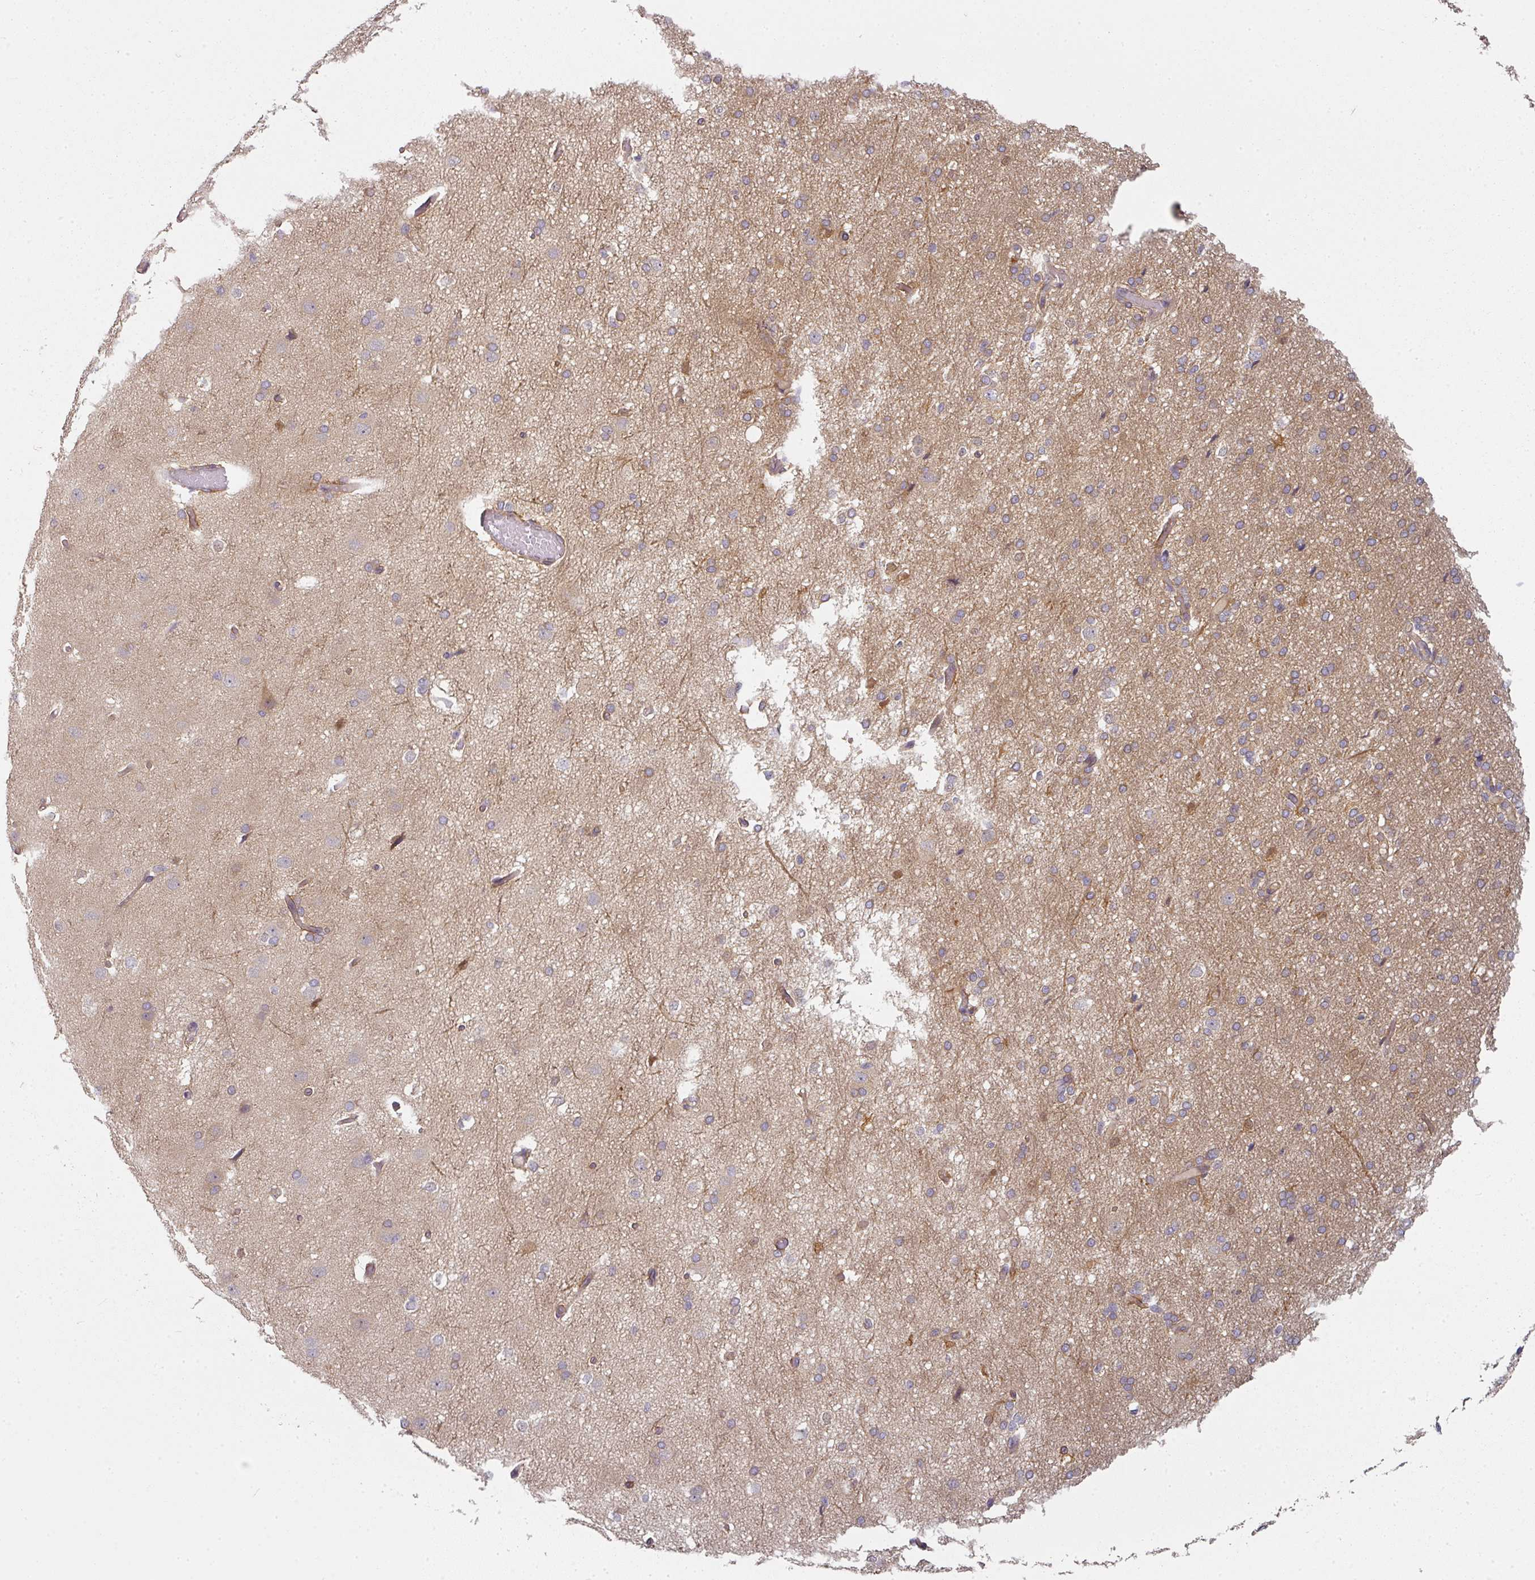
{"staining": {"intensity": "weak", "quantity": "25%-75%", "location": "cytoplasmic/membranous"}, "tissue": "cerebral cortex", "cell_type": "Endothelial cells", "image_type": "normal", "snomed": [{"axis": "morphology", "description": "Normal tissue, NOS"}, {"axis": "morphology", "description": "Inflammation, NOS"}, {"axis": "topography", "description": "Cerebral cortex"}], "caption": "This image demonstrates benign cerebral cortex stained with immunohistochemistry (IHC) to label a protein in brown. The cytoplasmic/membranous of endothelial cells show weak positivity for the protein. Nuclei are counter-stained blue.", "gene": "MAP2K2", "patient": {"sex": "male", "age": 6}}